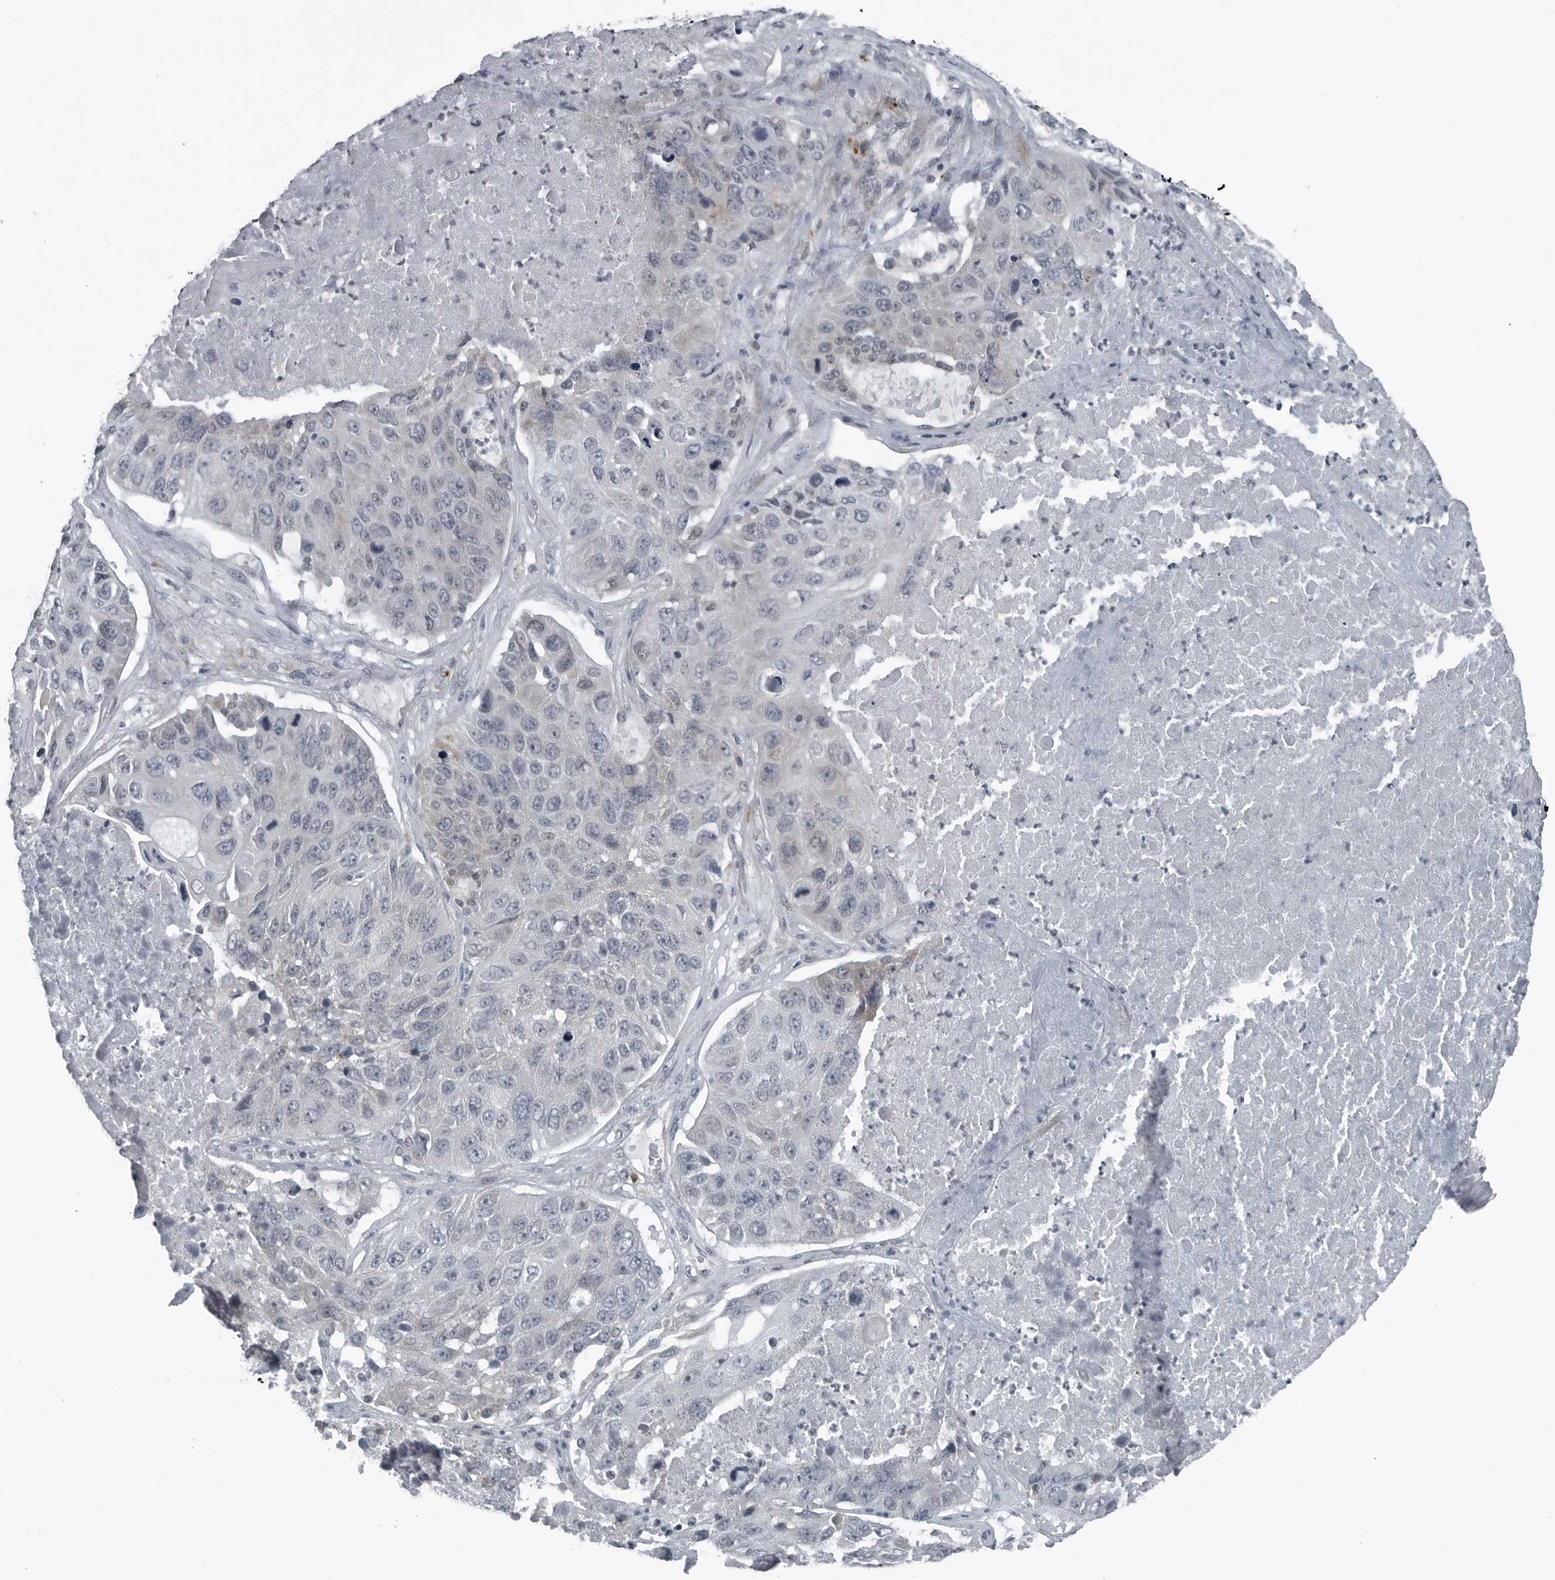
{"staining": {"intensity": "negative", "quantity": "none", "location": "none"}, "tissue": "lung cancer", "cell_type": "Tumor cells", "image_type": "cancer", "snomed": [{"axis": "morphology", "description": "Squamous cell carcinoma, NOS"}, {"axis": "topography", "description": "Lung"}], "caption": "DAB (3,3'-diaminobenzidine) immunohistochemical staining of human squamous cell carcinoma (lung) shows no significant positivity in tumor cells. (Brightfield microscopy of DAB (3,3'-diaminobenzidine) immunohistochemistry at high magnification).", "gene": "DNAAF11", "patient": {"sex": "male", "age": 61}}